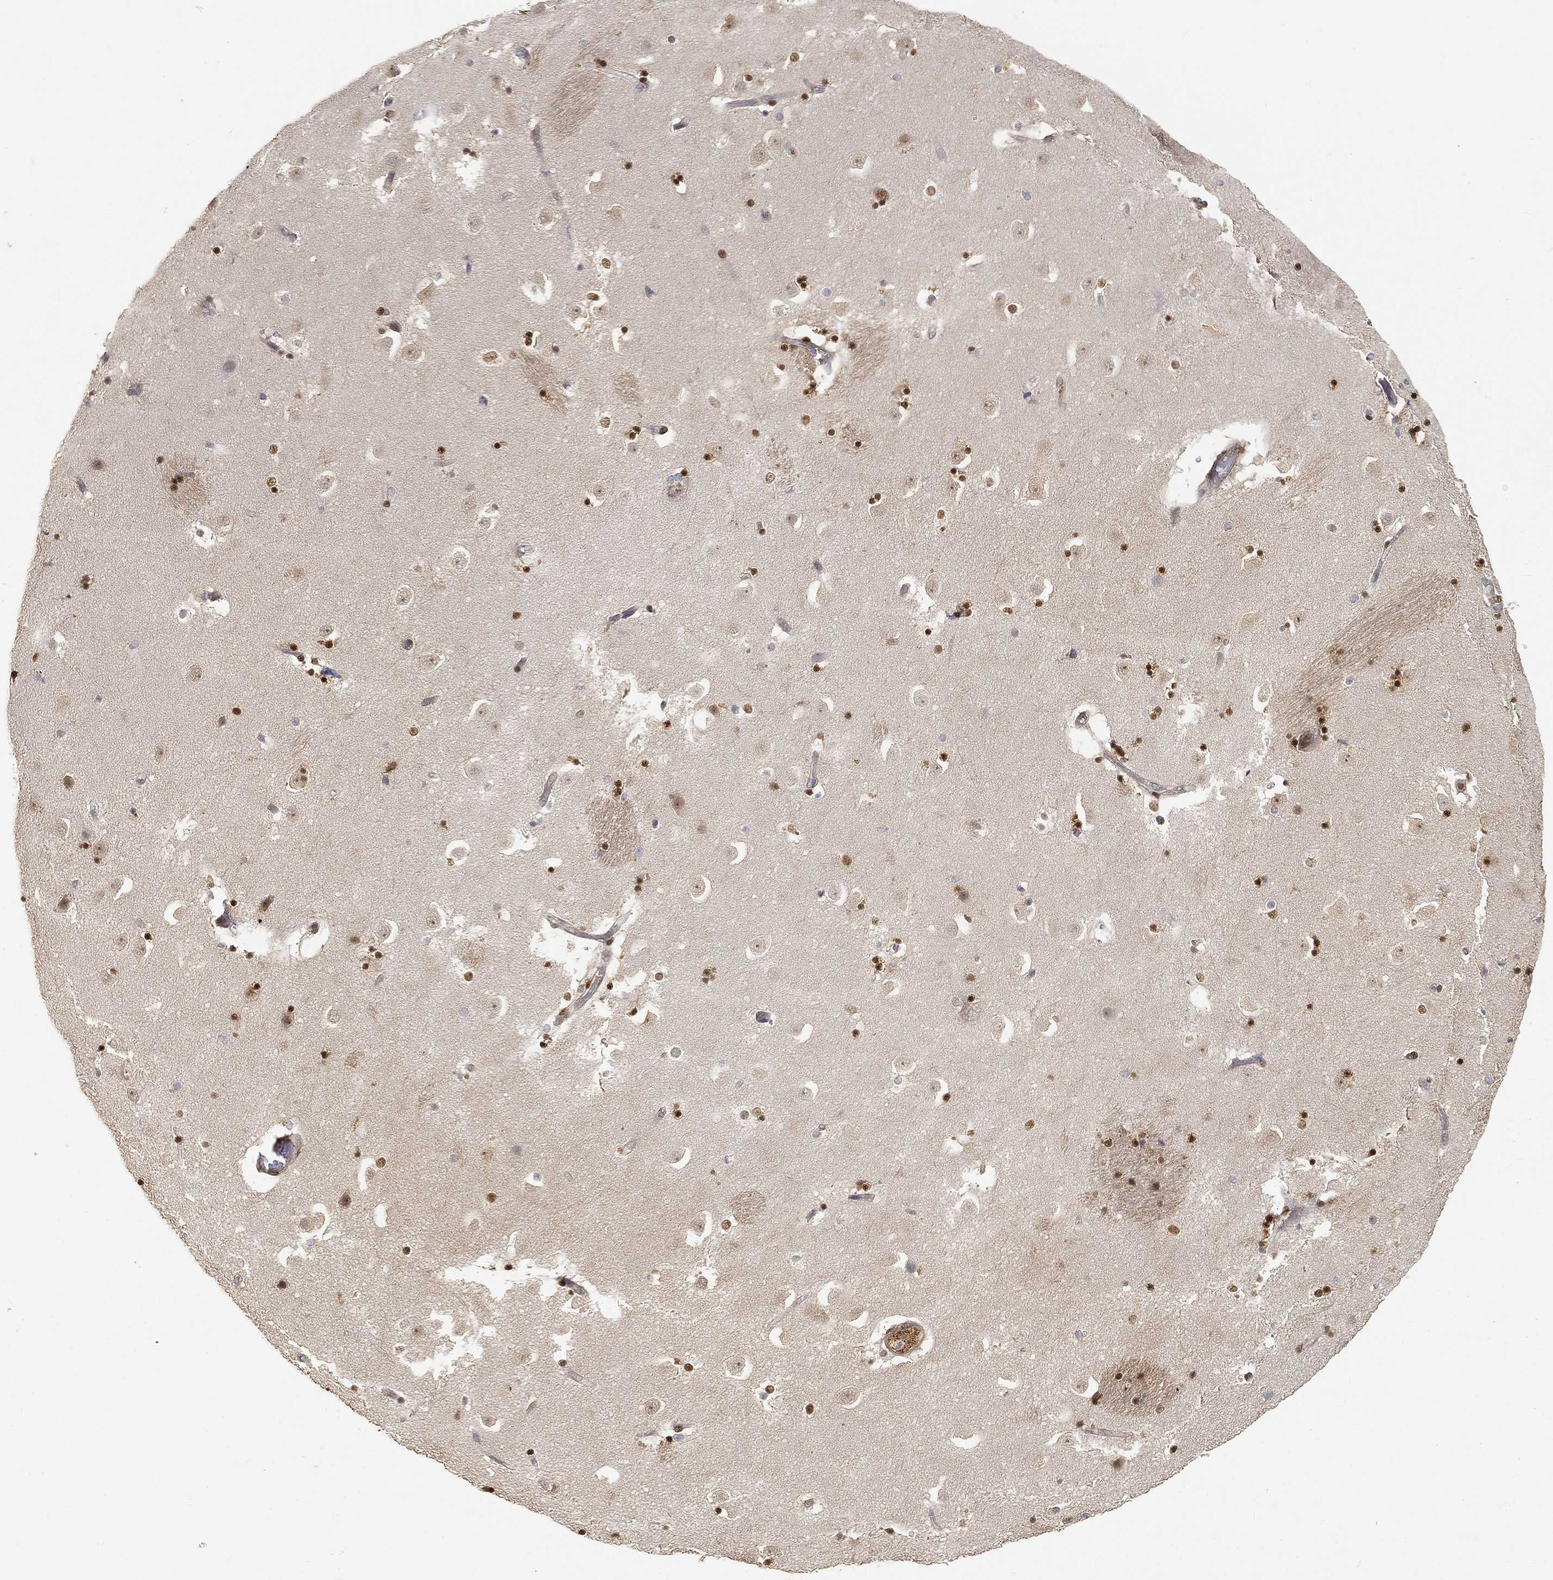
{"staining": {"intensity": "strong", "quantity": "<25%", "location": "nuclear"}, "tissue": "caudate", "cell_type": "Glial cells", "image_type": "normal", "snomed": [{"axis": "morphology", "description": "Normal tissue, NOS"}, {"axis": "topography", "description": "Lateral ventricle wall"}], "caption": "An image showing strong nuclear expression in approximately <25% of glial cells in benign caudate, as visualized by brown immunohistochemical staining.", "gene": "CRTC3", "patient": {"sex": "male", "age": 51}}